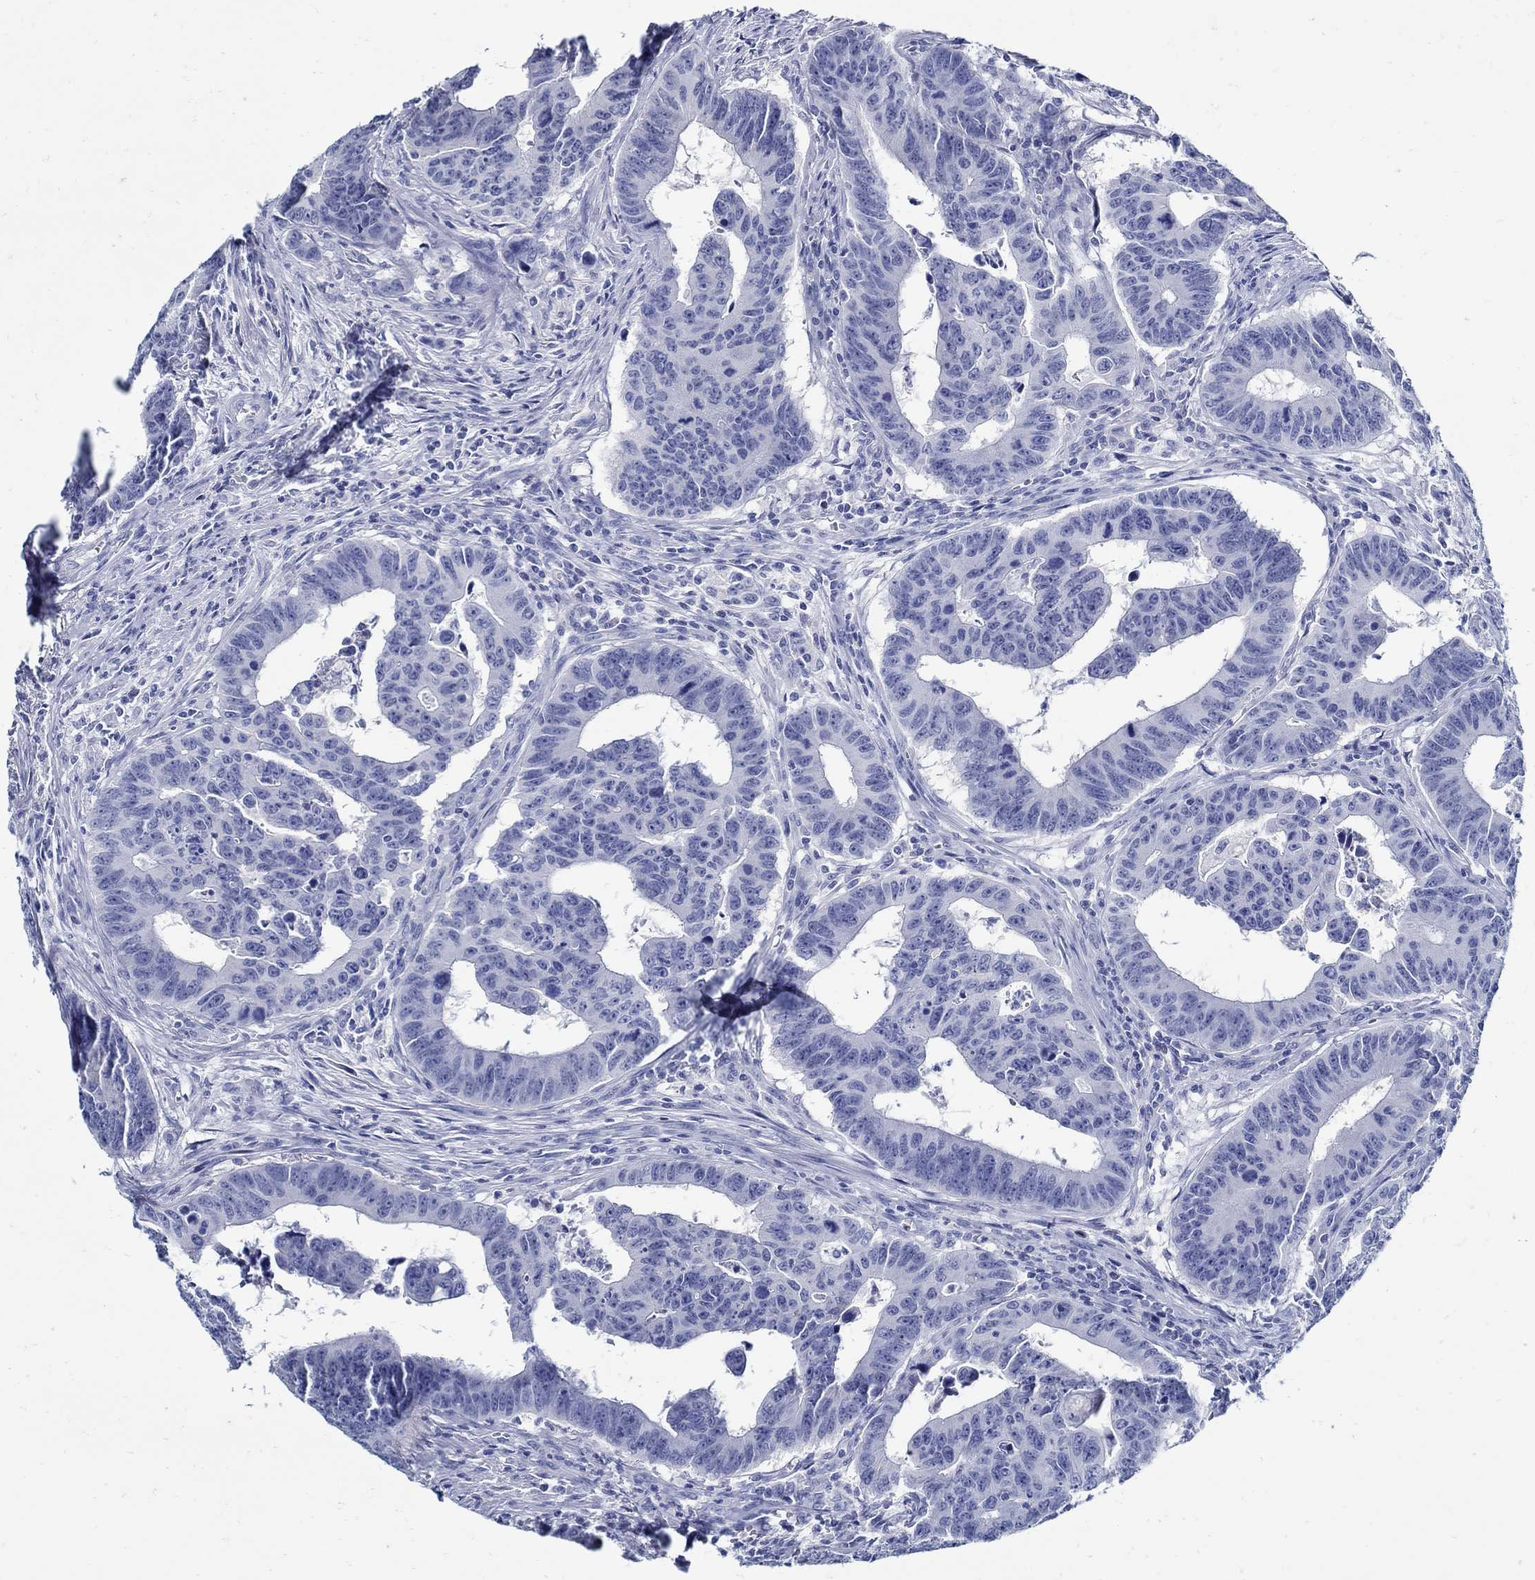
{"staining": {"intensity": "negative", "quantity": "none", "location": "none"}, "tissue": "colorectal cancer", "cell_type": "Tumor cells", "image_type": "cancer", "snomed": [{"axis": "morphology", "description": "Adenocarcinoma, NOS"}, {"axis": "topography", "description": "Appendix"}, {"axis": "topography", "description": "Colon"}, {"axis": "topography", "description": "Cecum"}, {"axis": "topography", "description": "Colon asc"}], "caption": "This is an immunohistochemistry histopathology image of colorectal adenocarcinoma. There is no staining in tumor cells.", "gene": "PAX9", "patient": {"sex": "female", "age": 85}}